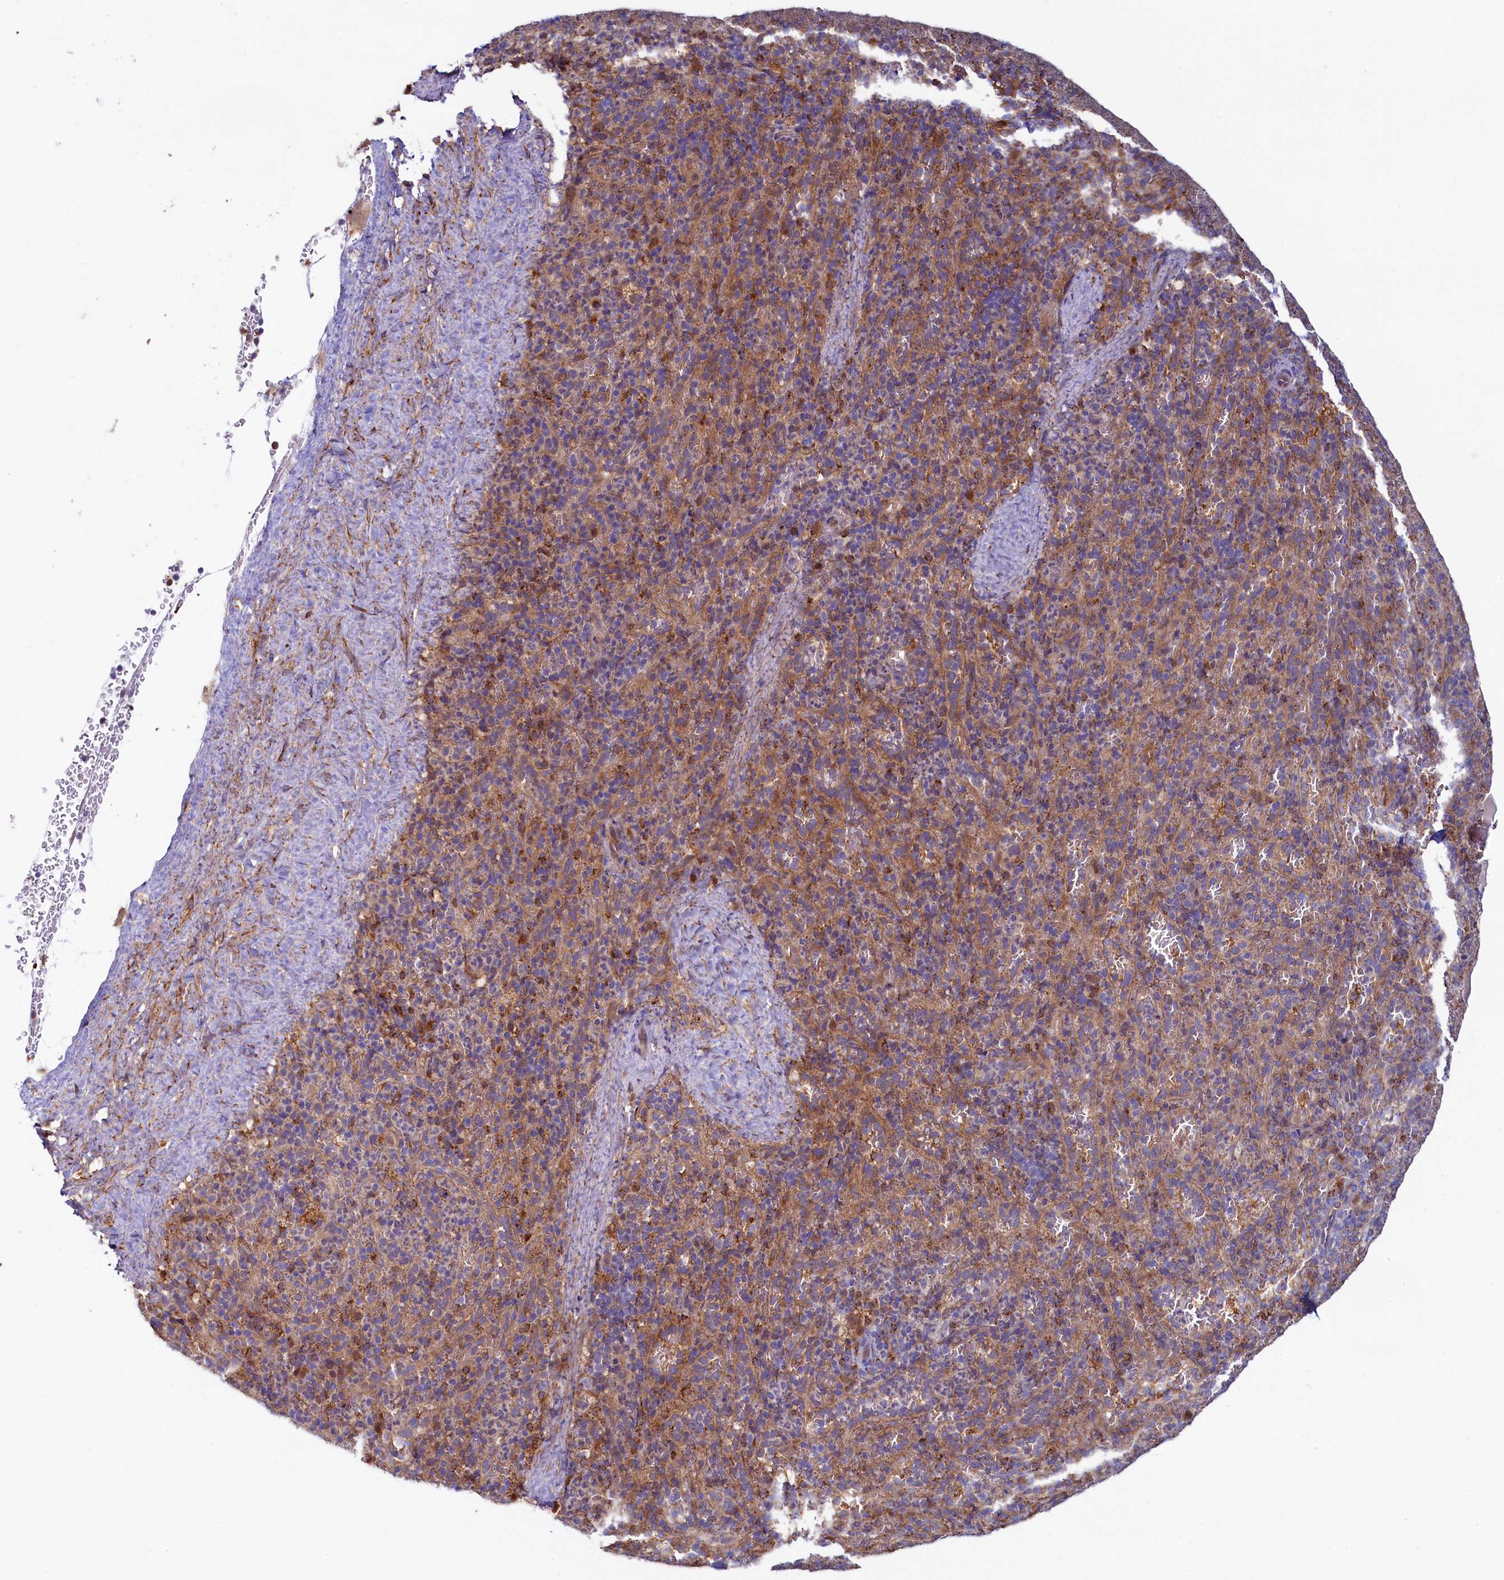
{"staining": {"intensity": "moderate", "quantity": "25%-75%", "location": "cytoplasmic/membranous"}, "tissue": "spleen", "cell_type": "Cells in red pulp", "image_type": "normal", "snomed": [{"axis": "morphology", "description": "Normal tissue, NOS"}, {"axis": "topography", "description": "Spleen"}], "caption": "Immunohistochemistry (IHC) (DAB (3,3'-diaminobenzidine)) staining of benign spleen shows moderate cytoplasmic/membranous protein staining in approximately 25%-75% of cells in red pulp.", "gene": "ASTE1", "patient": {"sex": "female", "age": 21}}